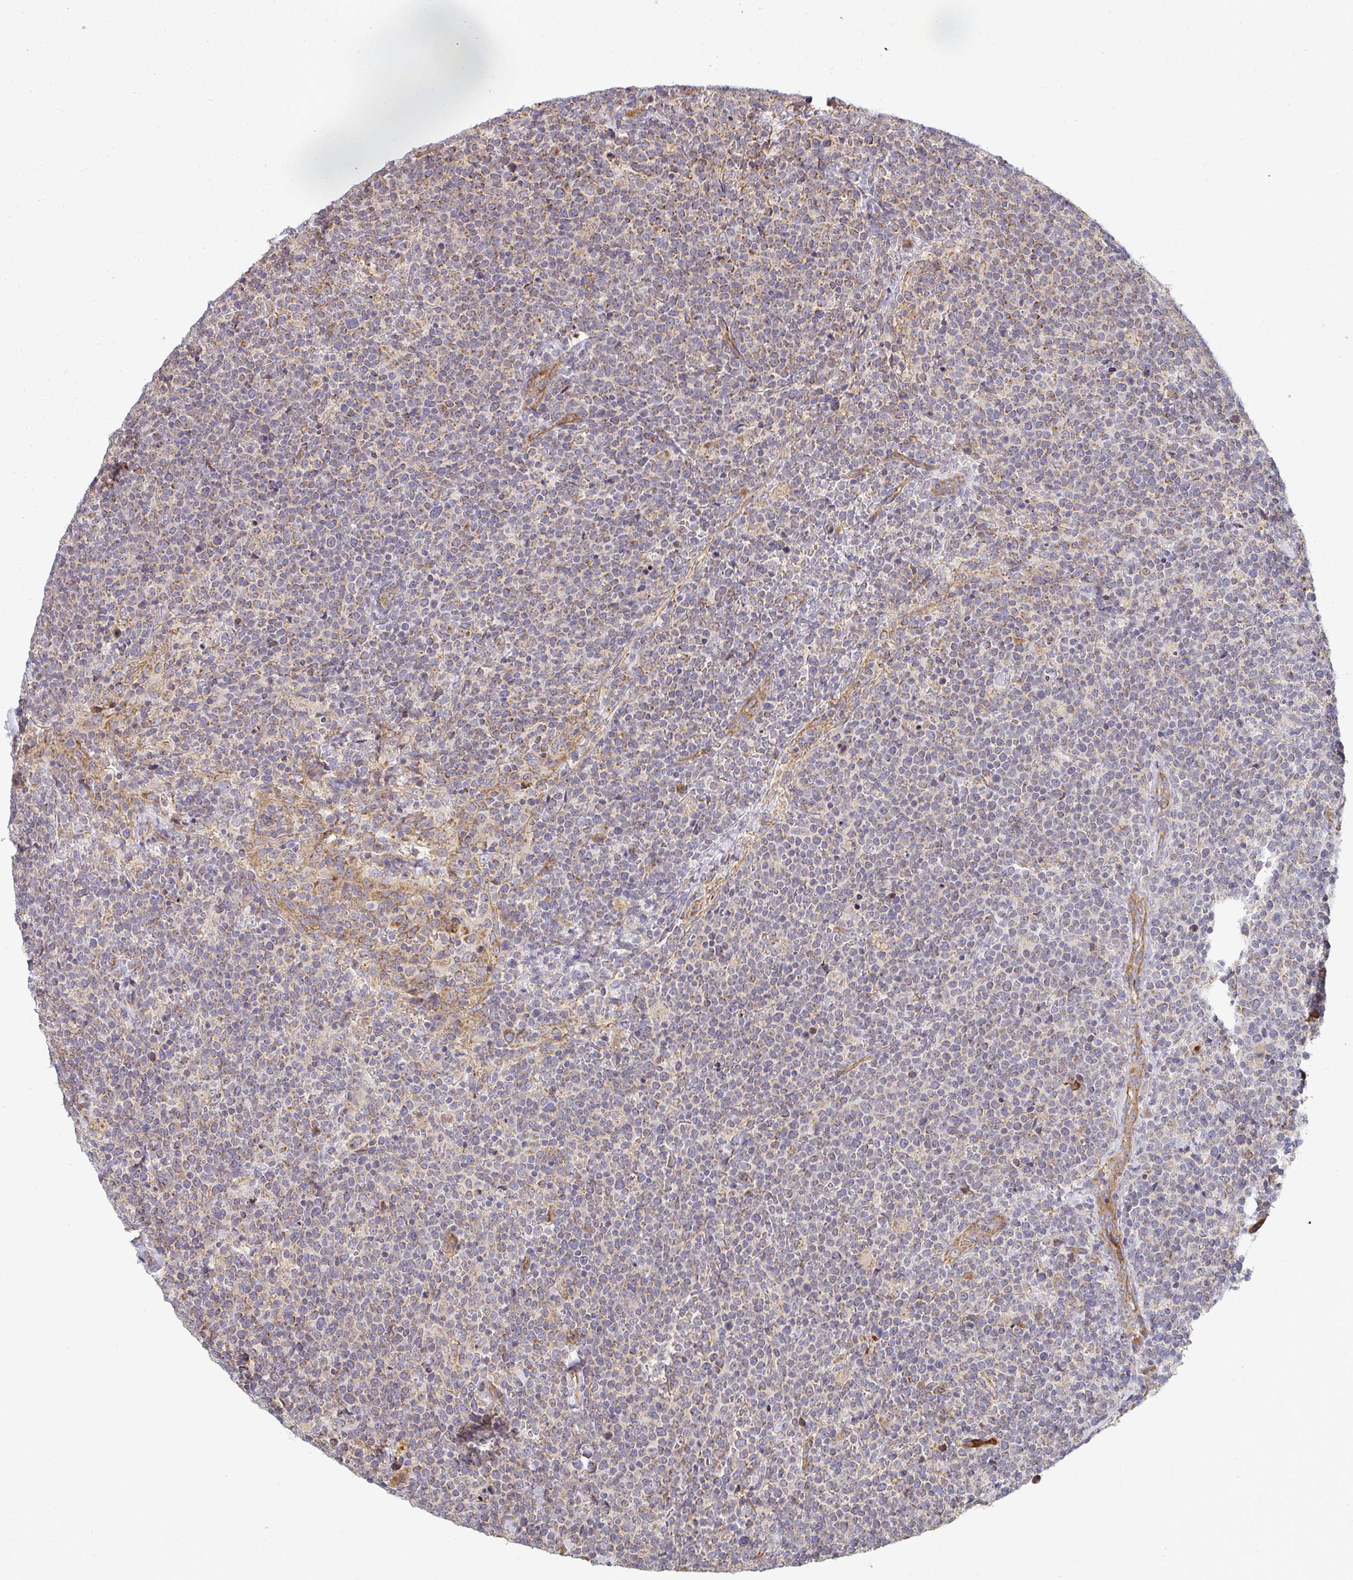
{"staining": {"intensity": "negative", "quantity": "none", "location": "none"}, "tissue": "lymphoma", "cell_type": "Tumor cells", "image_type": "cancer", "snomed": [{"axis": "morphology", "description": "Malignant lymphoma, non-Hodgkin's type, High grade"}, {"axis": "topography", "description": "Lymph node"}], "caption": "Immunohistochemistry micrograph of neoplastic tissue: human lymphoma stained with DAB demonstrates no significant protein staining in tumor cells.", "gene": "B4GALT6", "patient": {"sex": "male", "age": 61}}